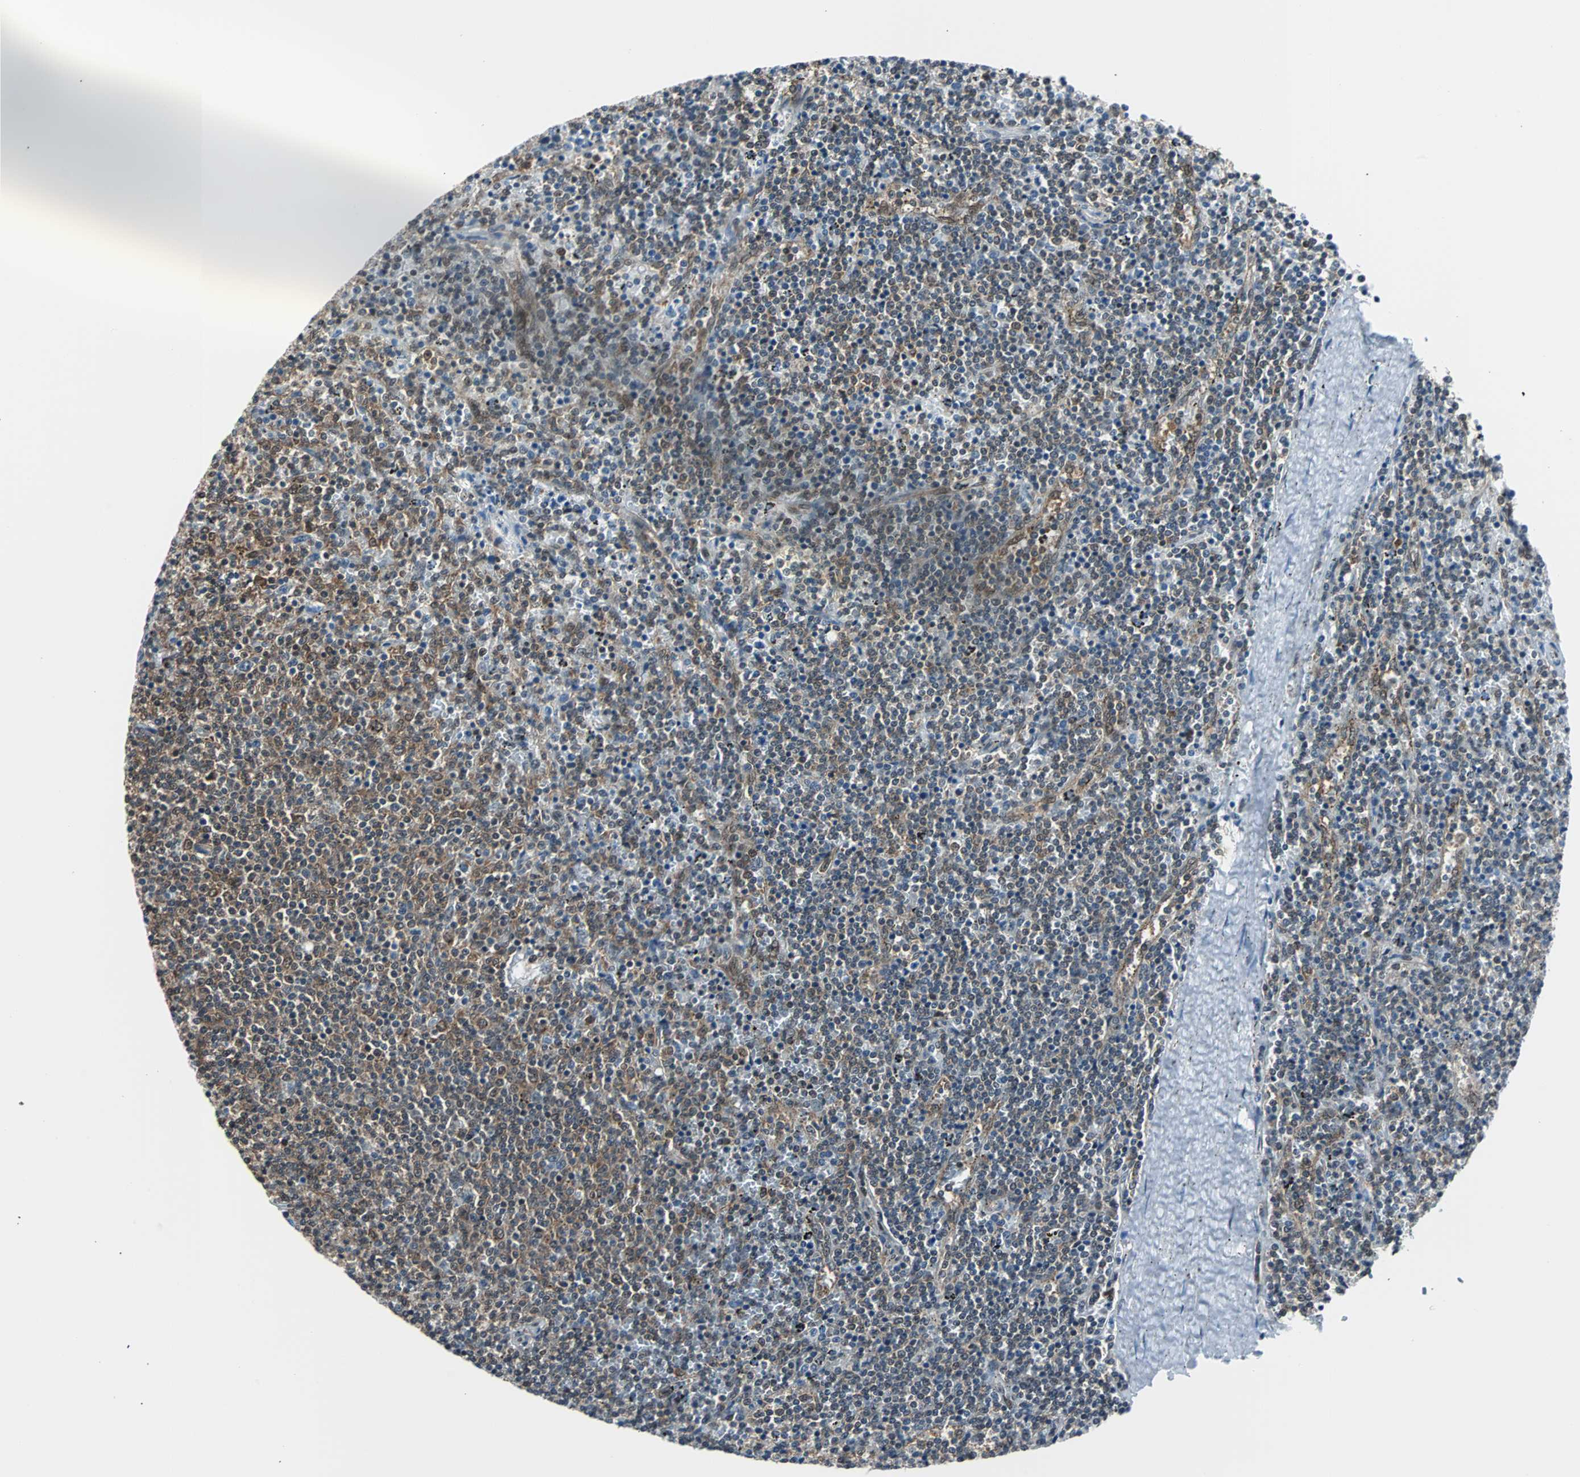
{"staining": {"intensity": "moderate", "quantity": ">75%", "location": "cytoplasmic/membranous"}, "tissue": "lymphoma", "cell_type": "Tumor cells", "image_type": "cancer", "snomed": [{"axis": "morphology", "description": "Malignant lymphoma, non-Hodgkin's type, Low grade"}, {"axis": "topography", "description": "Spleen"}], "caption": "Immunohistochemical staining of human lymphoma exhibits medium levels of moderate cytoplasmic/membranous positivity in about >75% of tumor cells.", "gene": "VCP", "patient": {"sex": "female", "age": 50}}